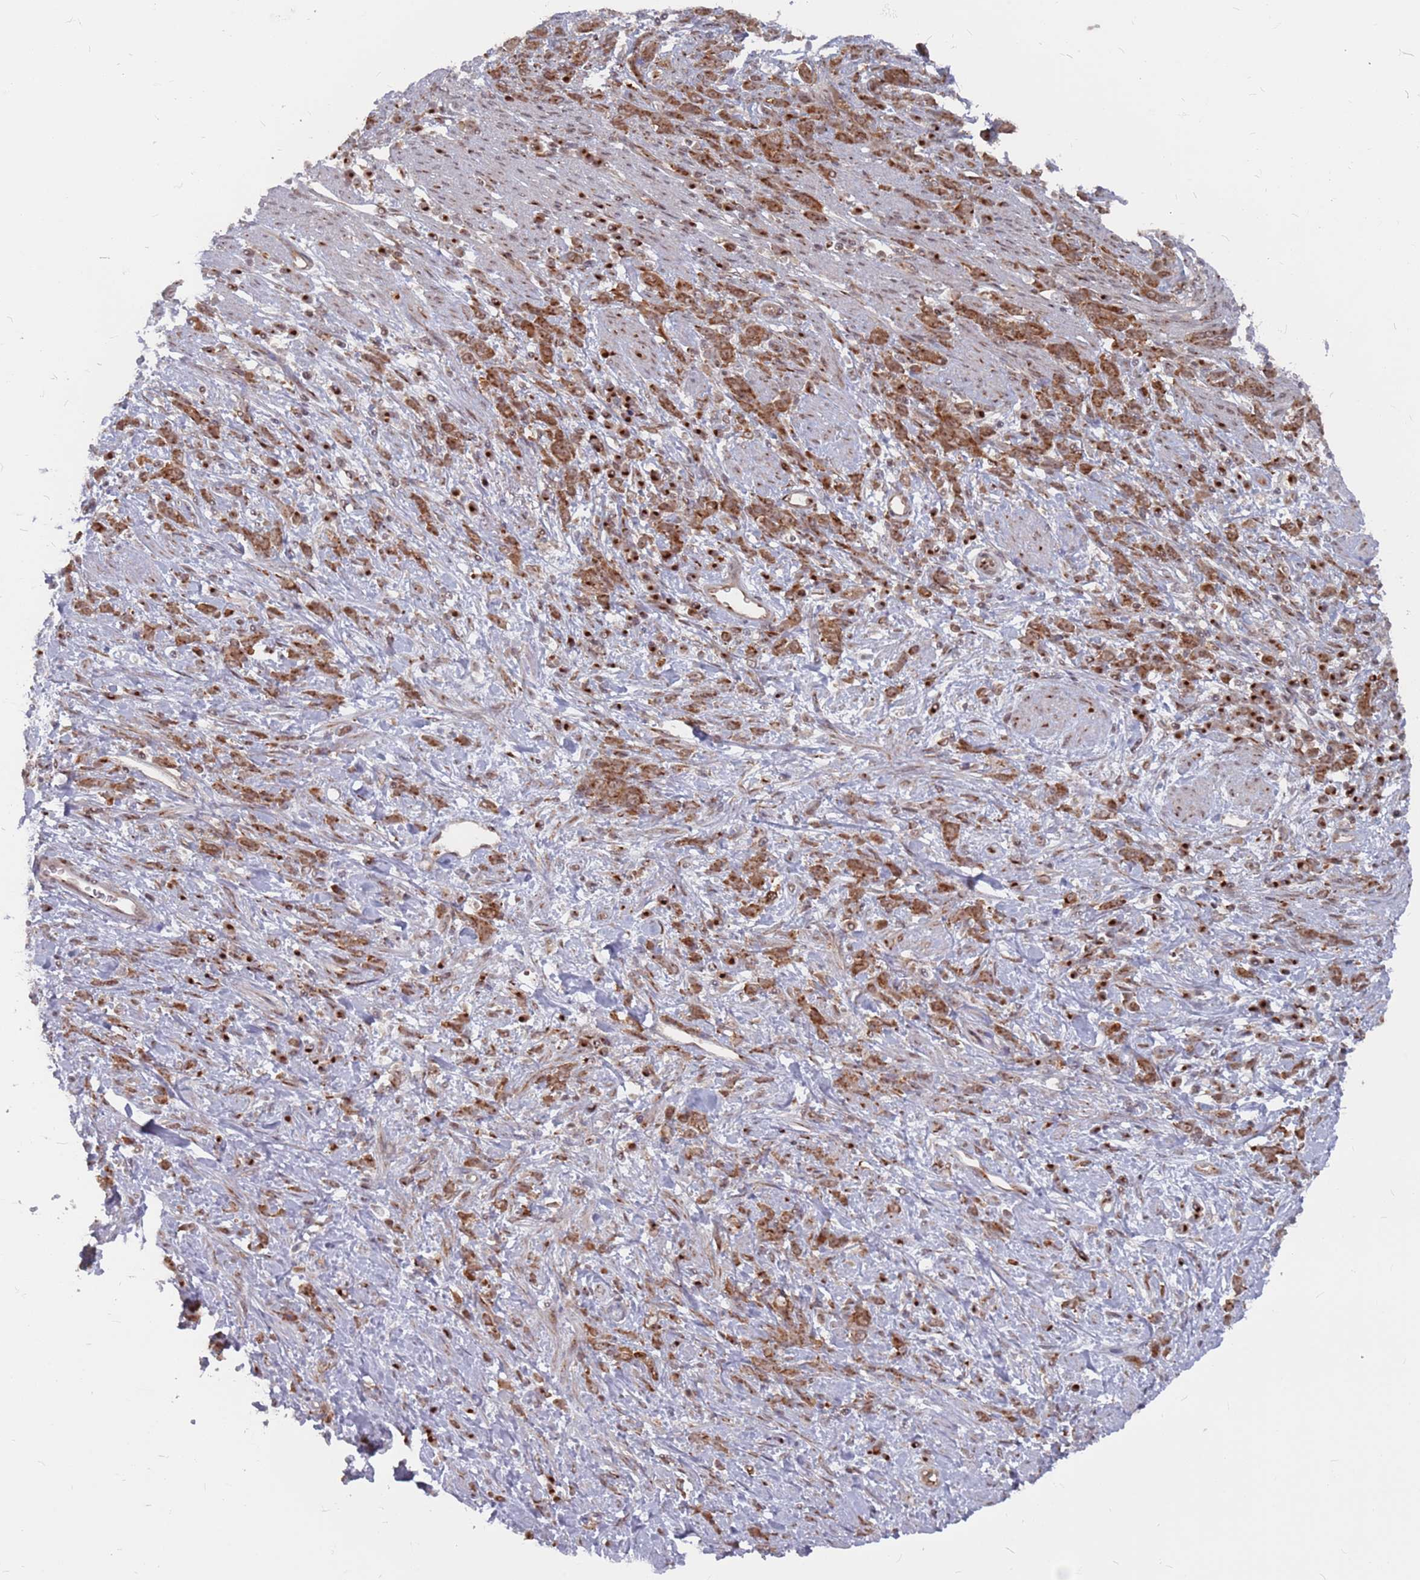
{"staining": {"intensity": "moderate", "quantity": ">75%", "location": "cytoplasmic/membranous"}, "tissue": "stomach cancer", "cell_type": "Tumor cells", "image_type": "cancer", "snomed": [{"axis": "morphology", "description": "Adenocarcinoma, NOS"}, {"axis": "topography", "description": "Stomach"}], "caption": "High-power microscopy captured an IHC image of adenocarcinoma (stomach), revealing moderate cytoplasmic/membranous expression in about >75% of tumor cells.", "gene": "FMO4", "patient": {"sex": "female", "age": 60}}